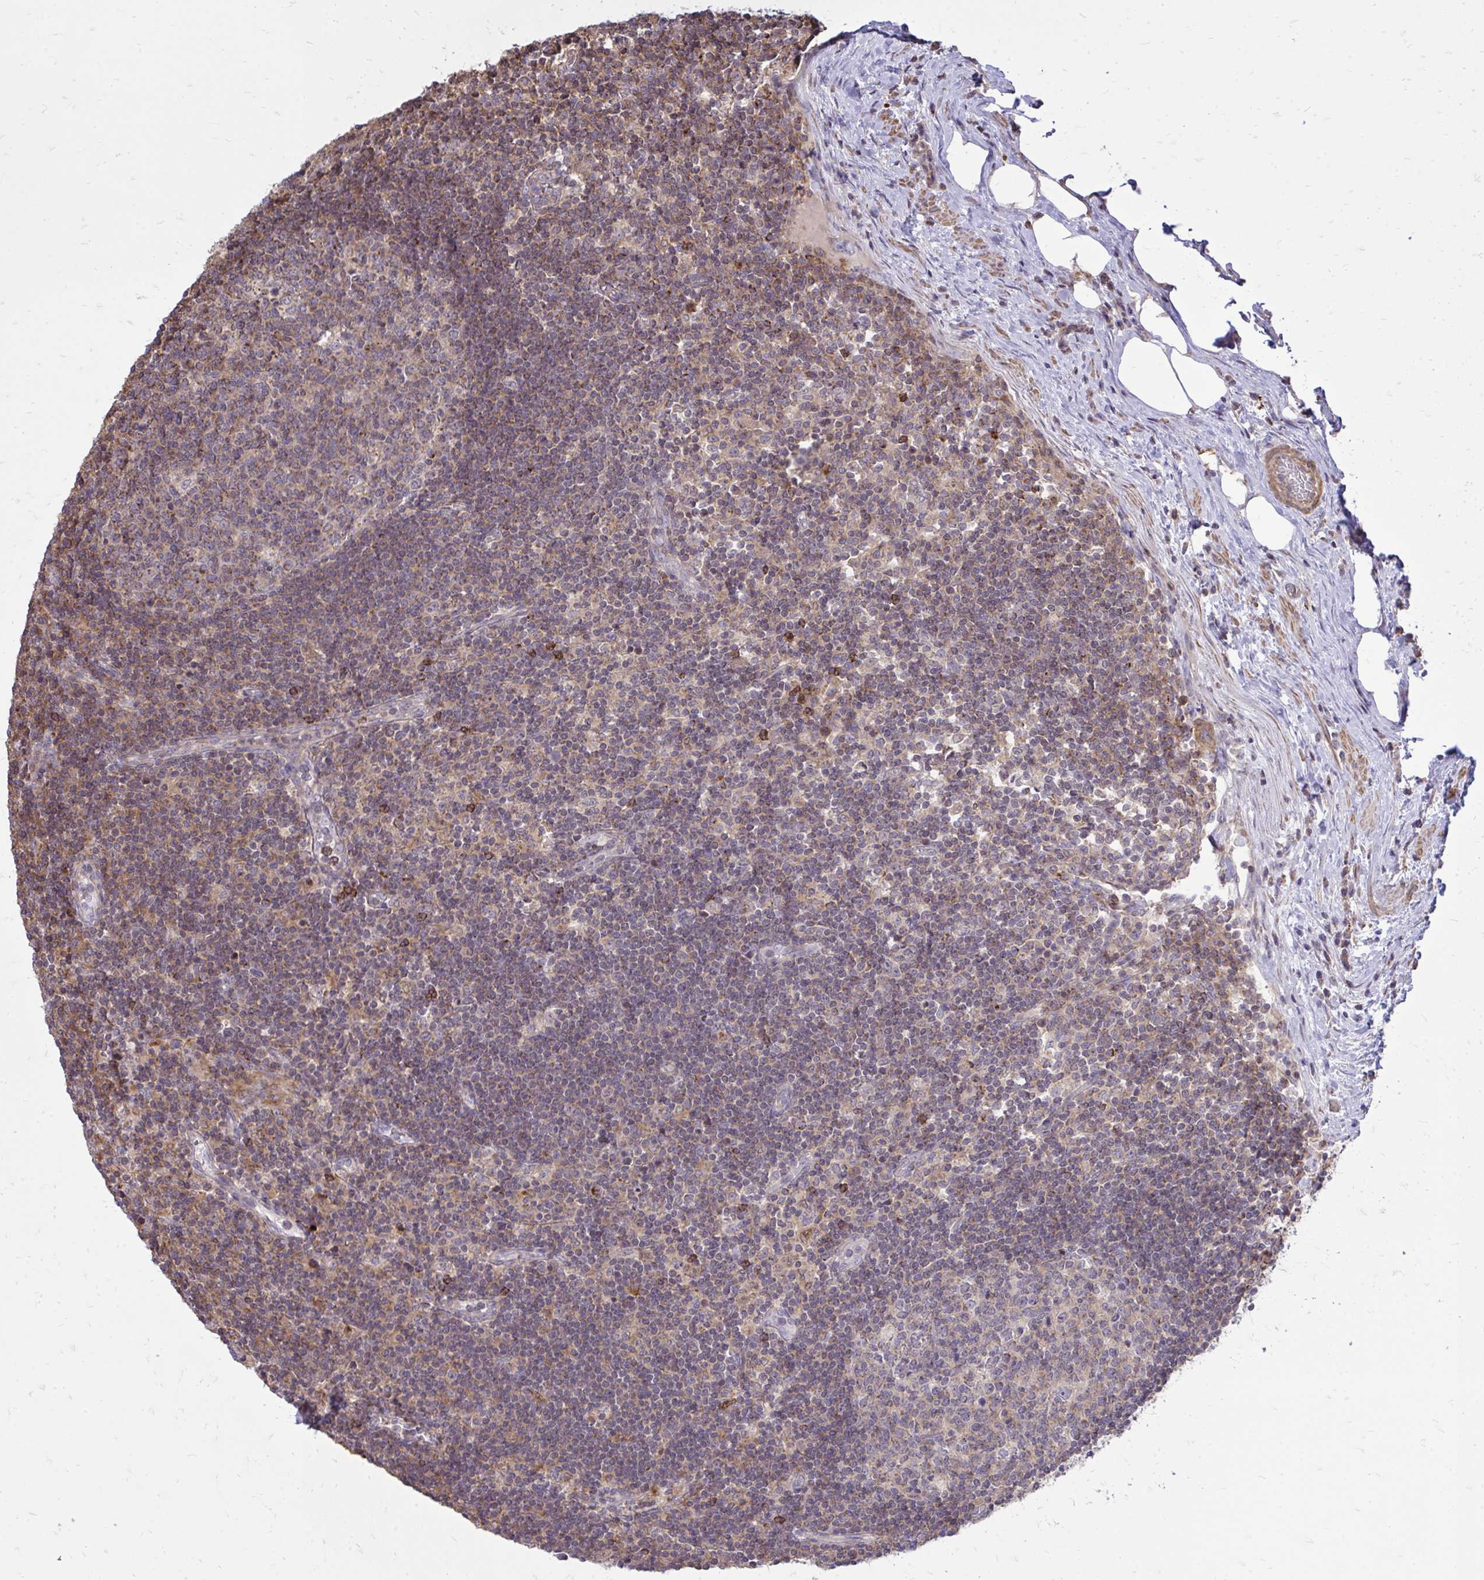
{"staining": {"intensity": "weak", "quantity": "25%-75%", "location": "cytoplasmic/membranous"}, "tissue": "lymph node", "cell_type": "Germinal center cells", "image_type": "normal", "snomed": [{"axis": "morphology", "description": "Normal tissue, NOS"}, {"axis": "topography", "description": "Lymph node"}], "caption": "This photomicrograph exhibits immunohistochemistry (IHC) staining of normal lymph node, with low weak cytoplasmic/membranous staining in about 25%-75% of germinal center cells.", "gene": "SLC7A5", "patient": {"sex": "male", "age": 67}}